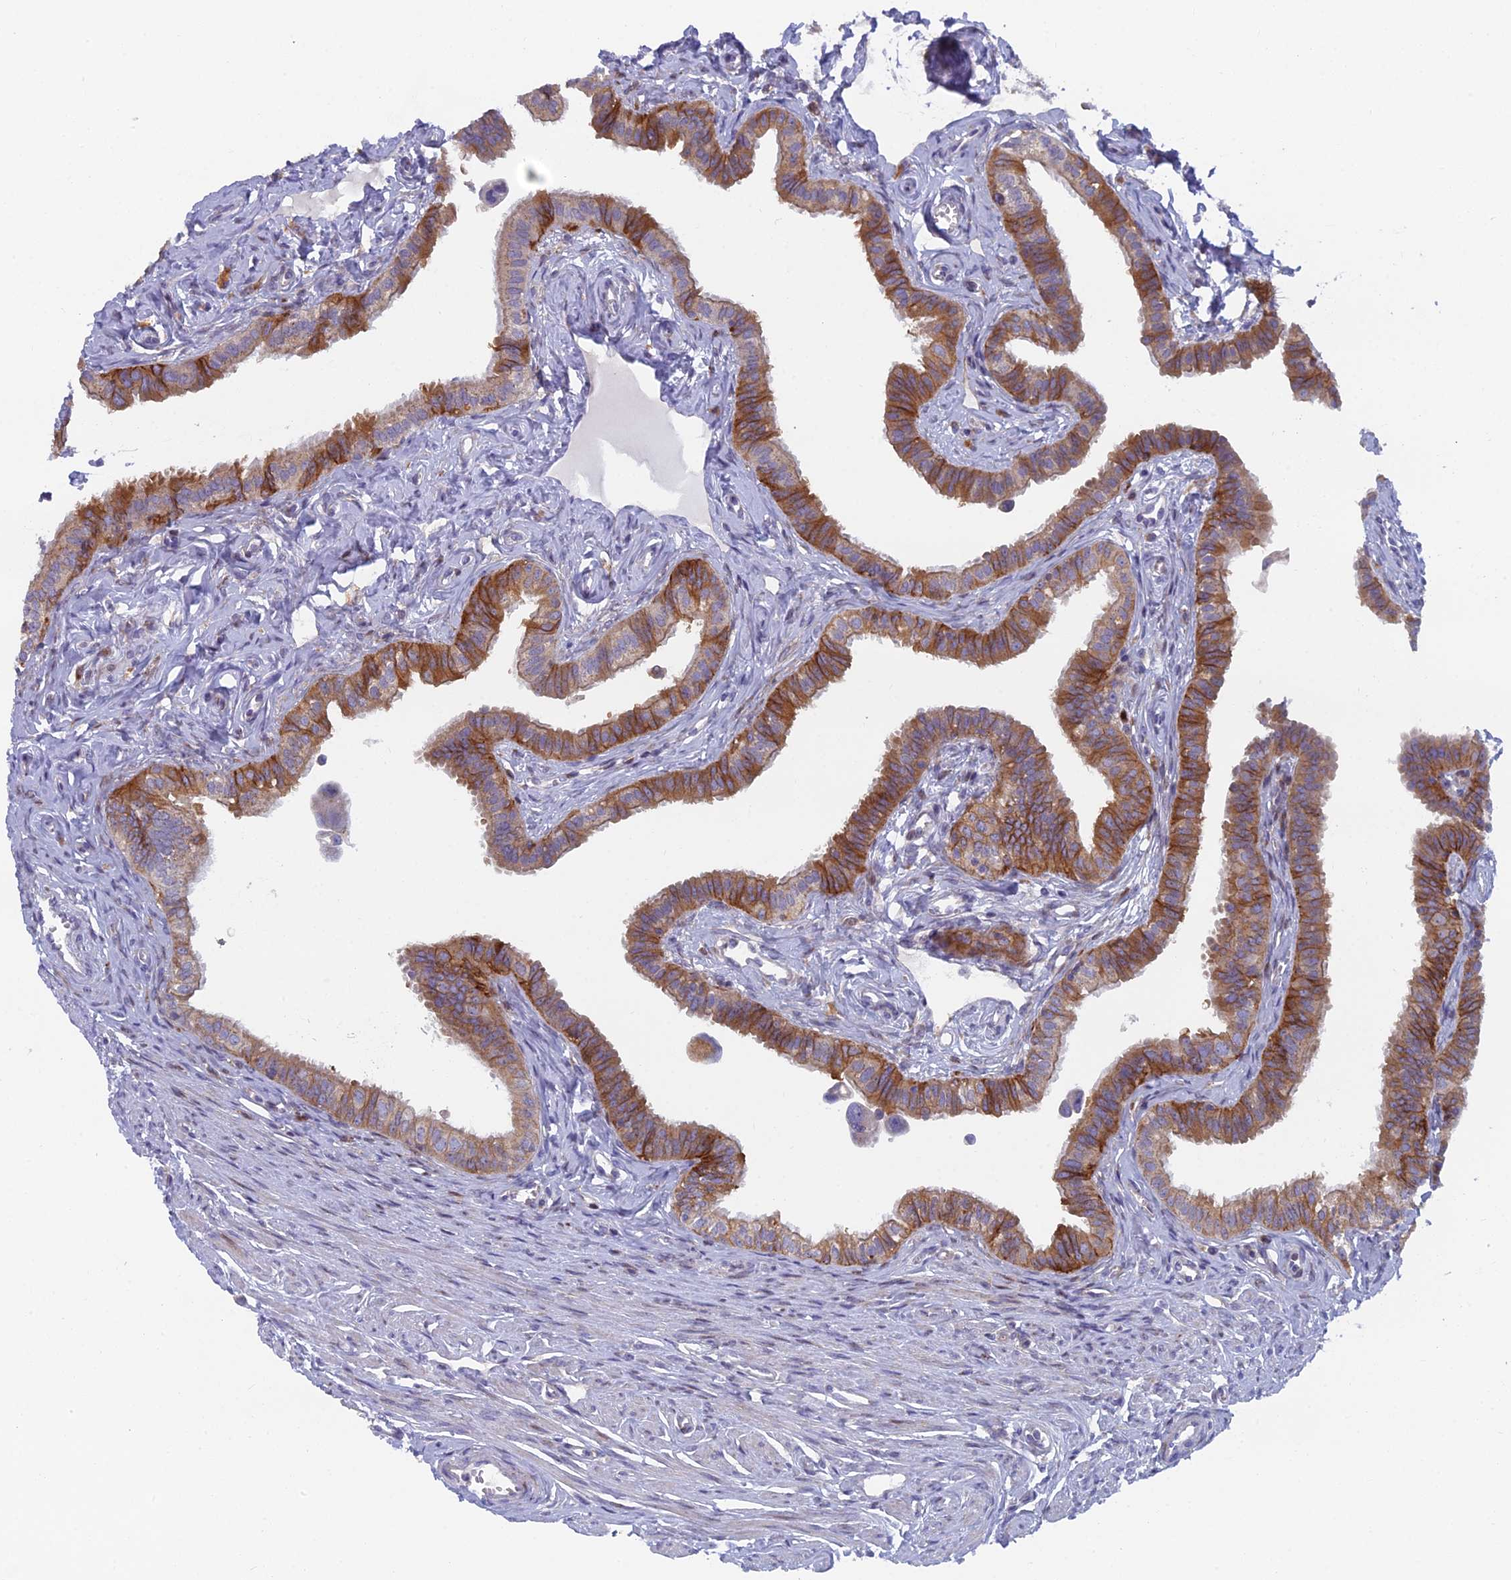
{"staining": {"intensity": "strong", "quantity": "25%-75%", "location": "cytoplasmic/membranous"}, "tissue": "fallopian tube", "cell_type": "Glandular cells", "image_type": "normal", "snomed": [{"axis": "morphology", "description": "Normal tissue, NOS"}, {"axis": "morphology", "description": "Carcinoma, NOS"}, {"axis": "topography", "description": "Fallopian tube"}, {"axis": "topography", "description": "Ovary"}], "caption": "The photomicrograph displays a brown stain indicating the presence of a protein in the cytoplasmic/membranous of glandular cells in fallopian tube. (IHC, brightfield microscopy, high magnification).", "gene": "B9D2", "patient": {"sex": "female", "age": 59}}